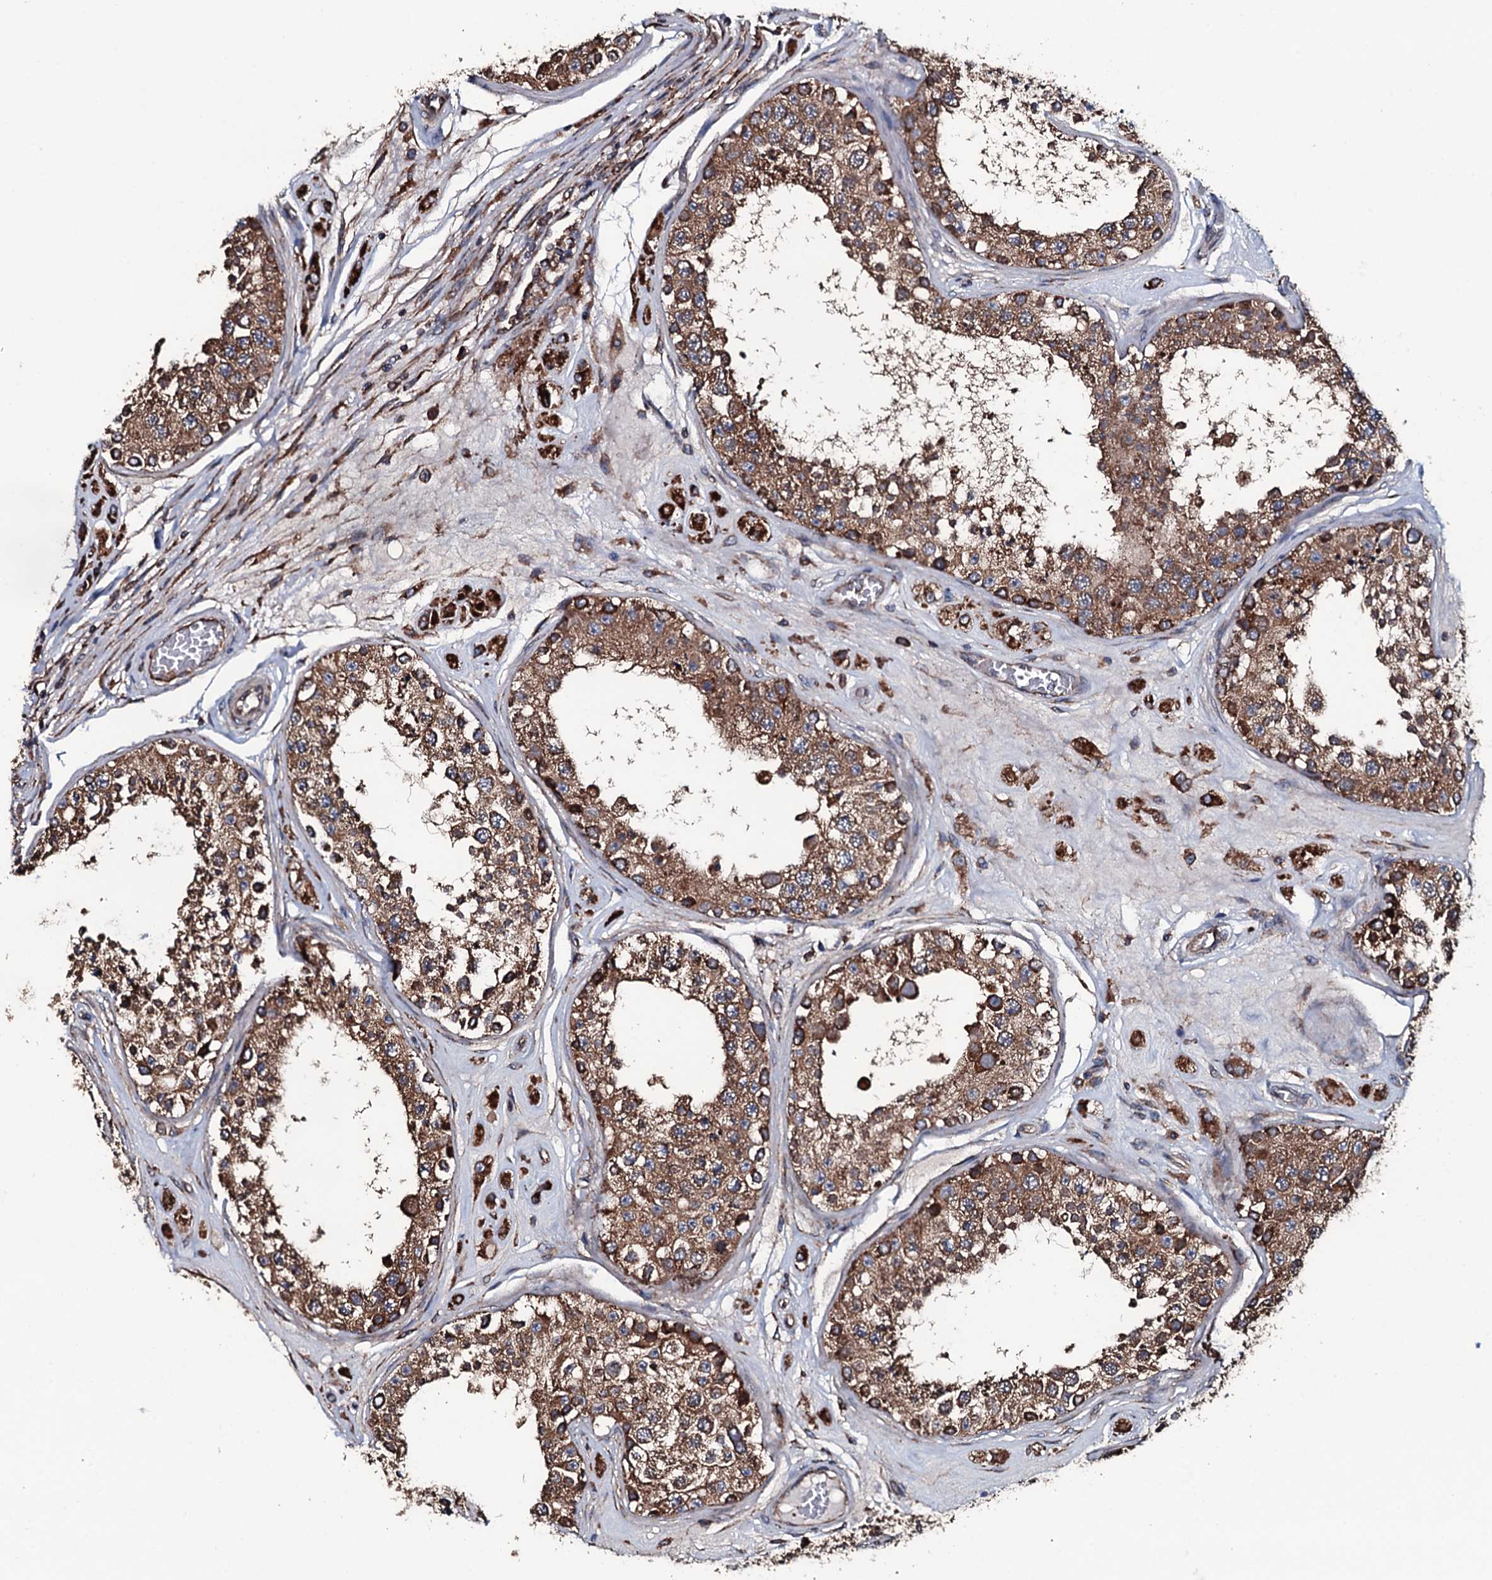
{"staining": {"intensity": "strong", "quantity": ">75%", "location": "cytoplasmic/membranous"}, "tissue": "testis", "cell_type": "Cells in seminiferous ducts", "image_type": "normal", "snomed": [{"axis": "morphology", "description": "Normal tissue, NOS"}, {"axis": "topography", "description": "Testis"}], "caption": "Immunohistochemistry (DAB) staining of unremarkable human testis reveals strong cytoplasmic/membranous protein expression in about >75% of cells in seminiferous ducts. (DAB IHC, brown staining for protein, blue staining for nuclei).", "gene": "RAB12", "patient": {"sex": "male", "age": 25}}